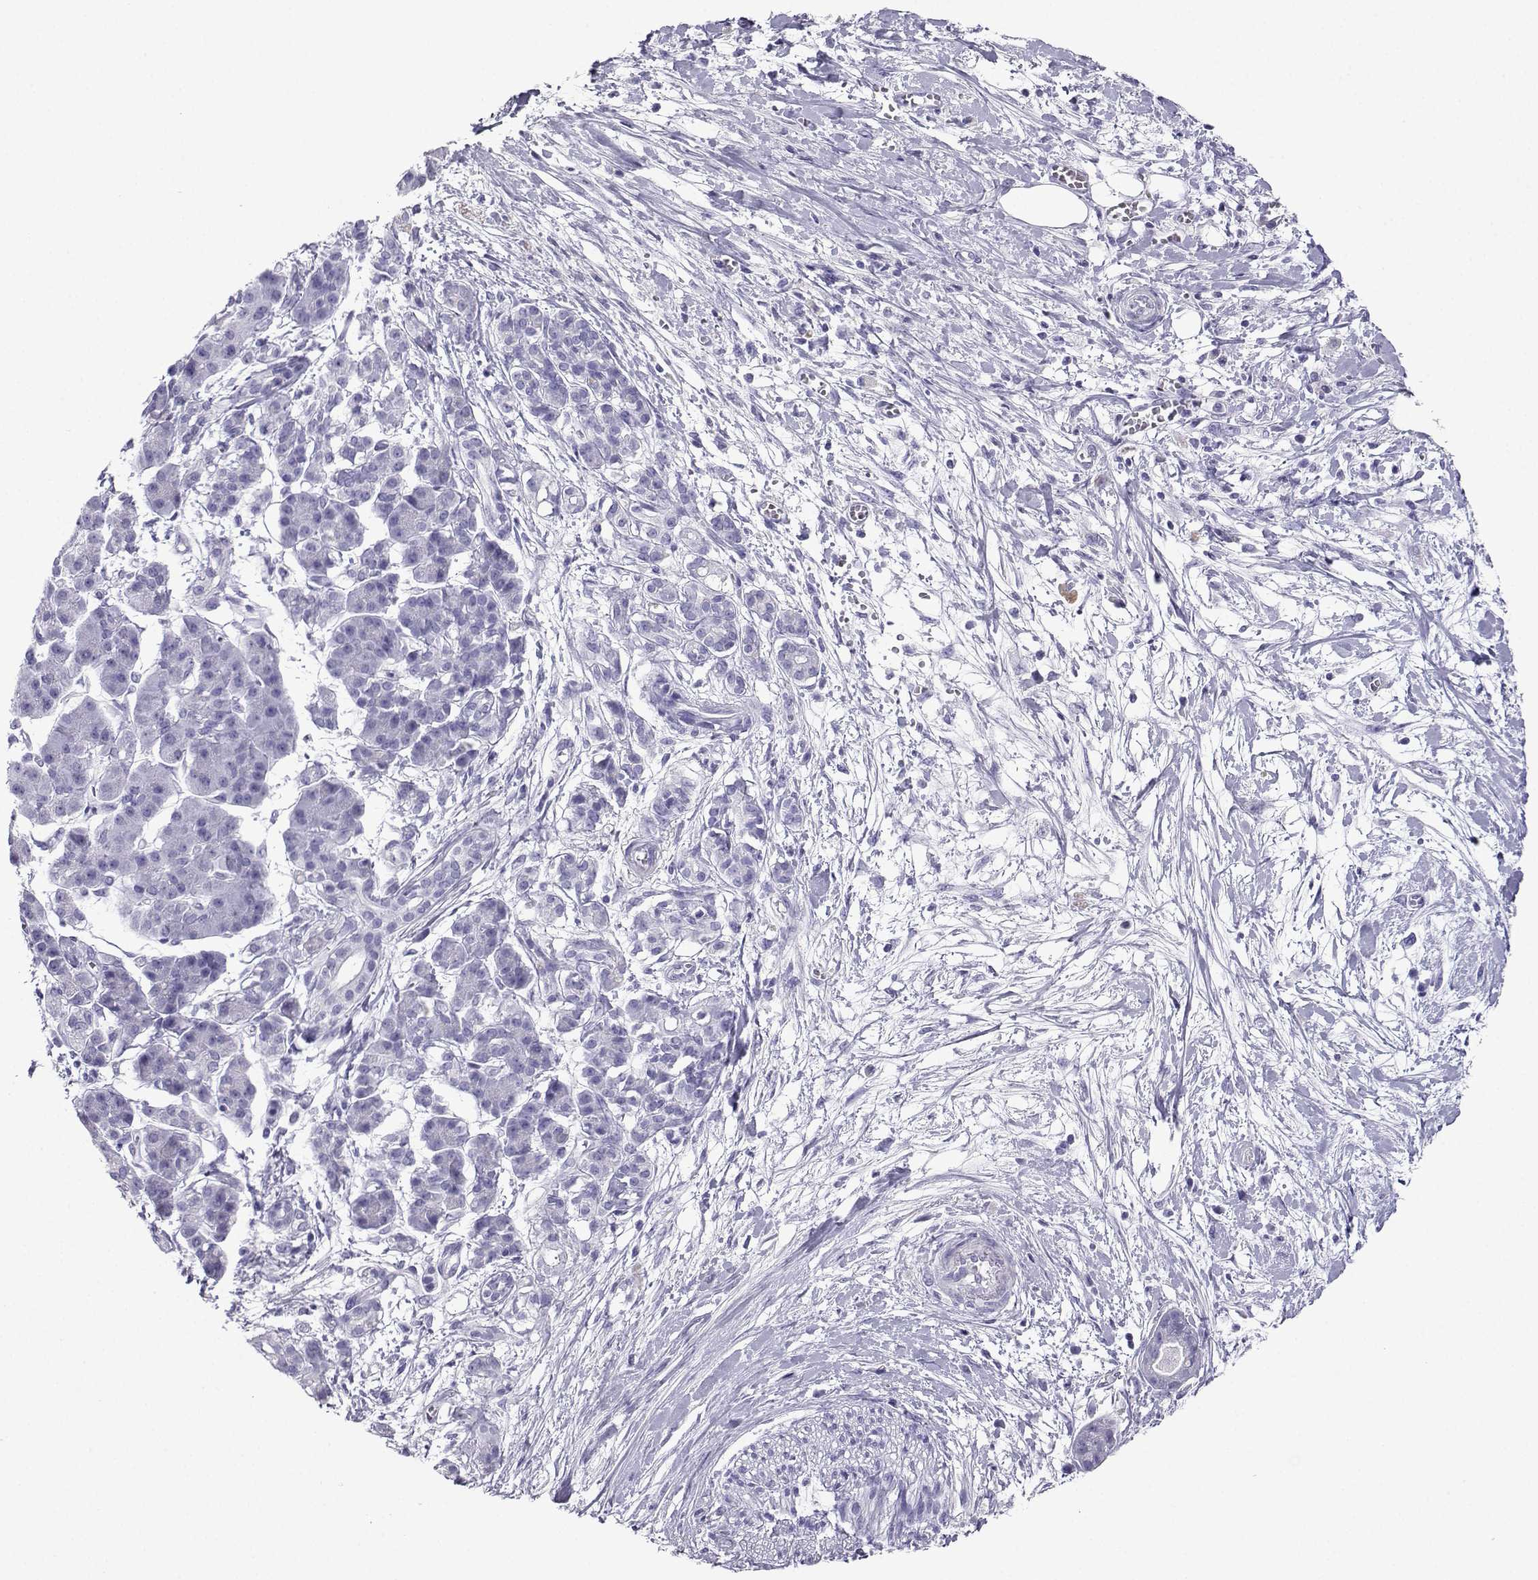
{"staining": {"intensity": "negative", "quantity": "none", "location": "none"}, "tissue": "pancreatic cancer", "cell_type": "Tumor cells", "image_type": "cancer", "snomed": [{"axis": "morphology", "description": "Normal tissue, NOS"}, {"axis": "morphology", "description": "Adenocarcinoma, NOS"}, {"axis": "topography", "description": "Lymph node"}, {"axis": "topography", "description": "Pancreas"}], "caption": "Tumor cells show no significant staining in pancreatic adenocarcinoma.", "gene": "CD109", "patient": {"sex": "female", "age": 58}}